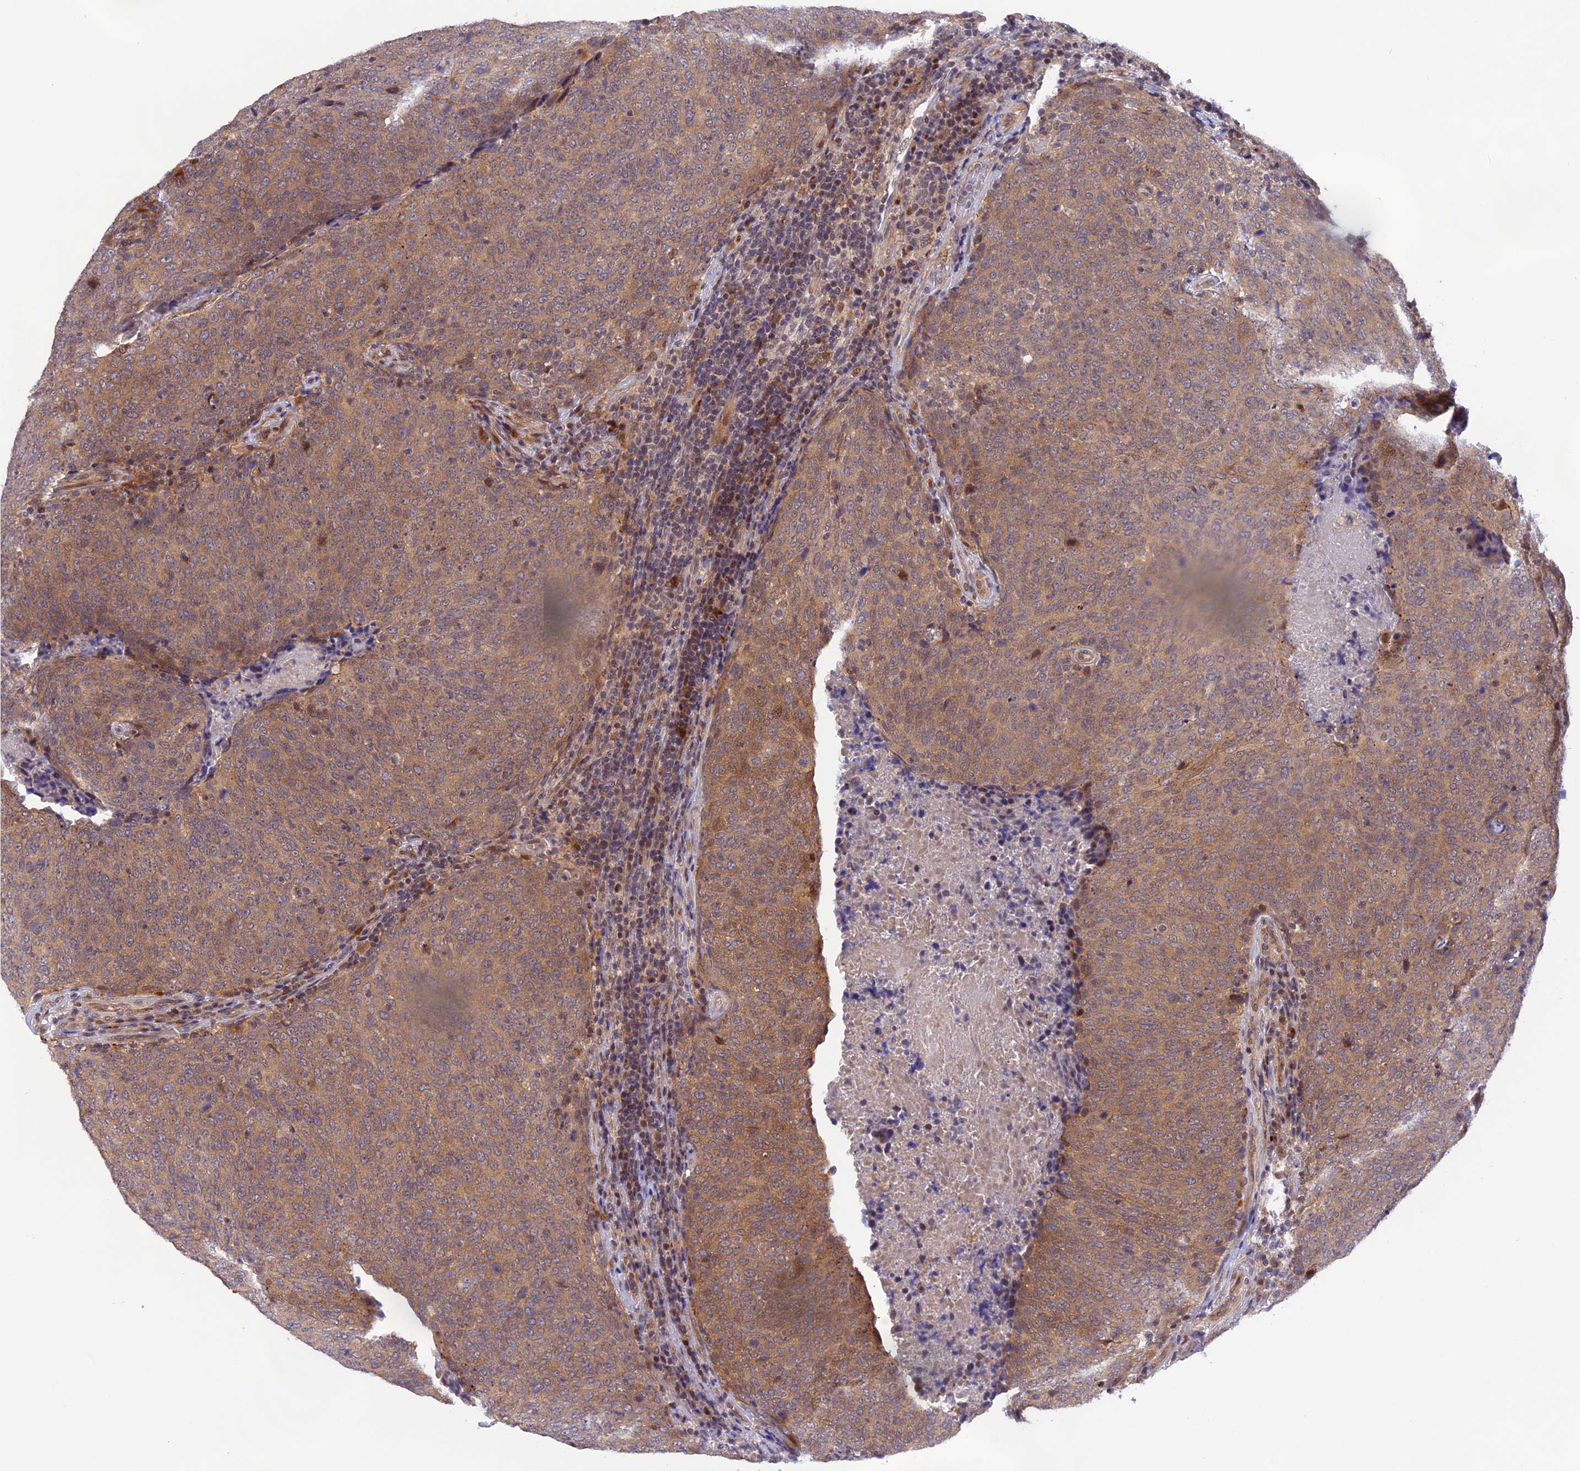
{"staining": {"intensity": "moderate", "quantity": ">75%", "location": "cytoplasmic/membranous"}, "tissue": "head and neck cancer", "cell_type": "Tumor cells", "image_type": "cancer", "snomed": [{"axis": "morphology", "description": "Squamous cell carcinoma, NOS"}, {"axis": "morphology", "description": "Squamous cell carcinoma, metastatic, NOS"}, {"axis": "topography", "description": "Lymph node"}, {"axis": "topography", "description": "Head-Neck"}], "caption": "A photomicrograph of head and neck metastatic squamous cell carcinoma stained for a protein demonstrates moderate cytoplasmic/membranous brown staining in tumor cells. Using DAB (3,3'-diaminobenzidine) (brown) and hematoxylin (blue) stains, captured at high magnification using brightfield microscopy.", "gene": "SAMD4A", "patient": {"sex": "male", "age": 62}}